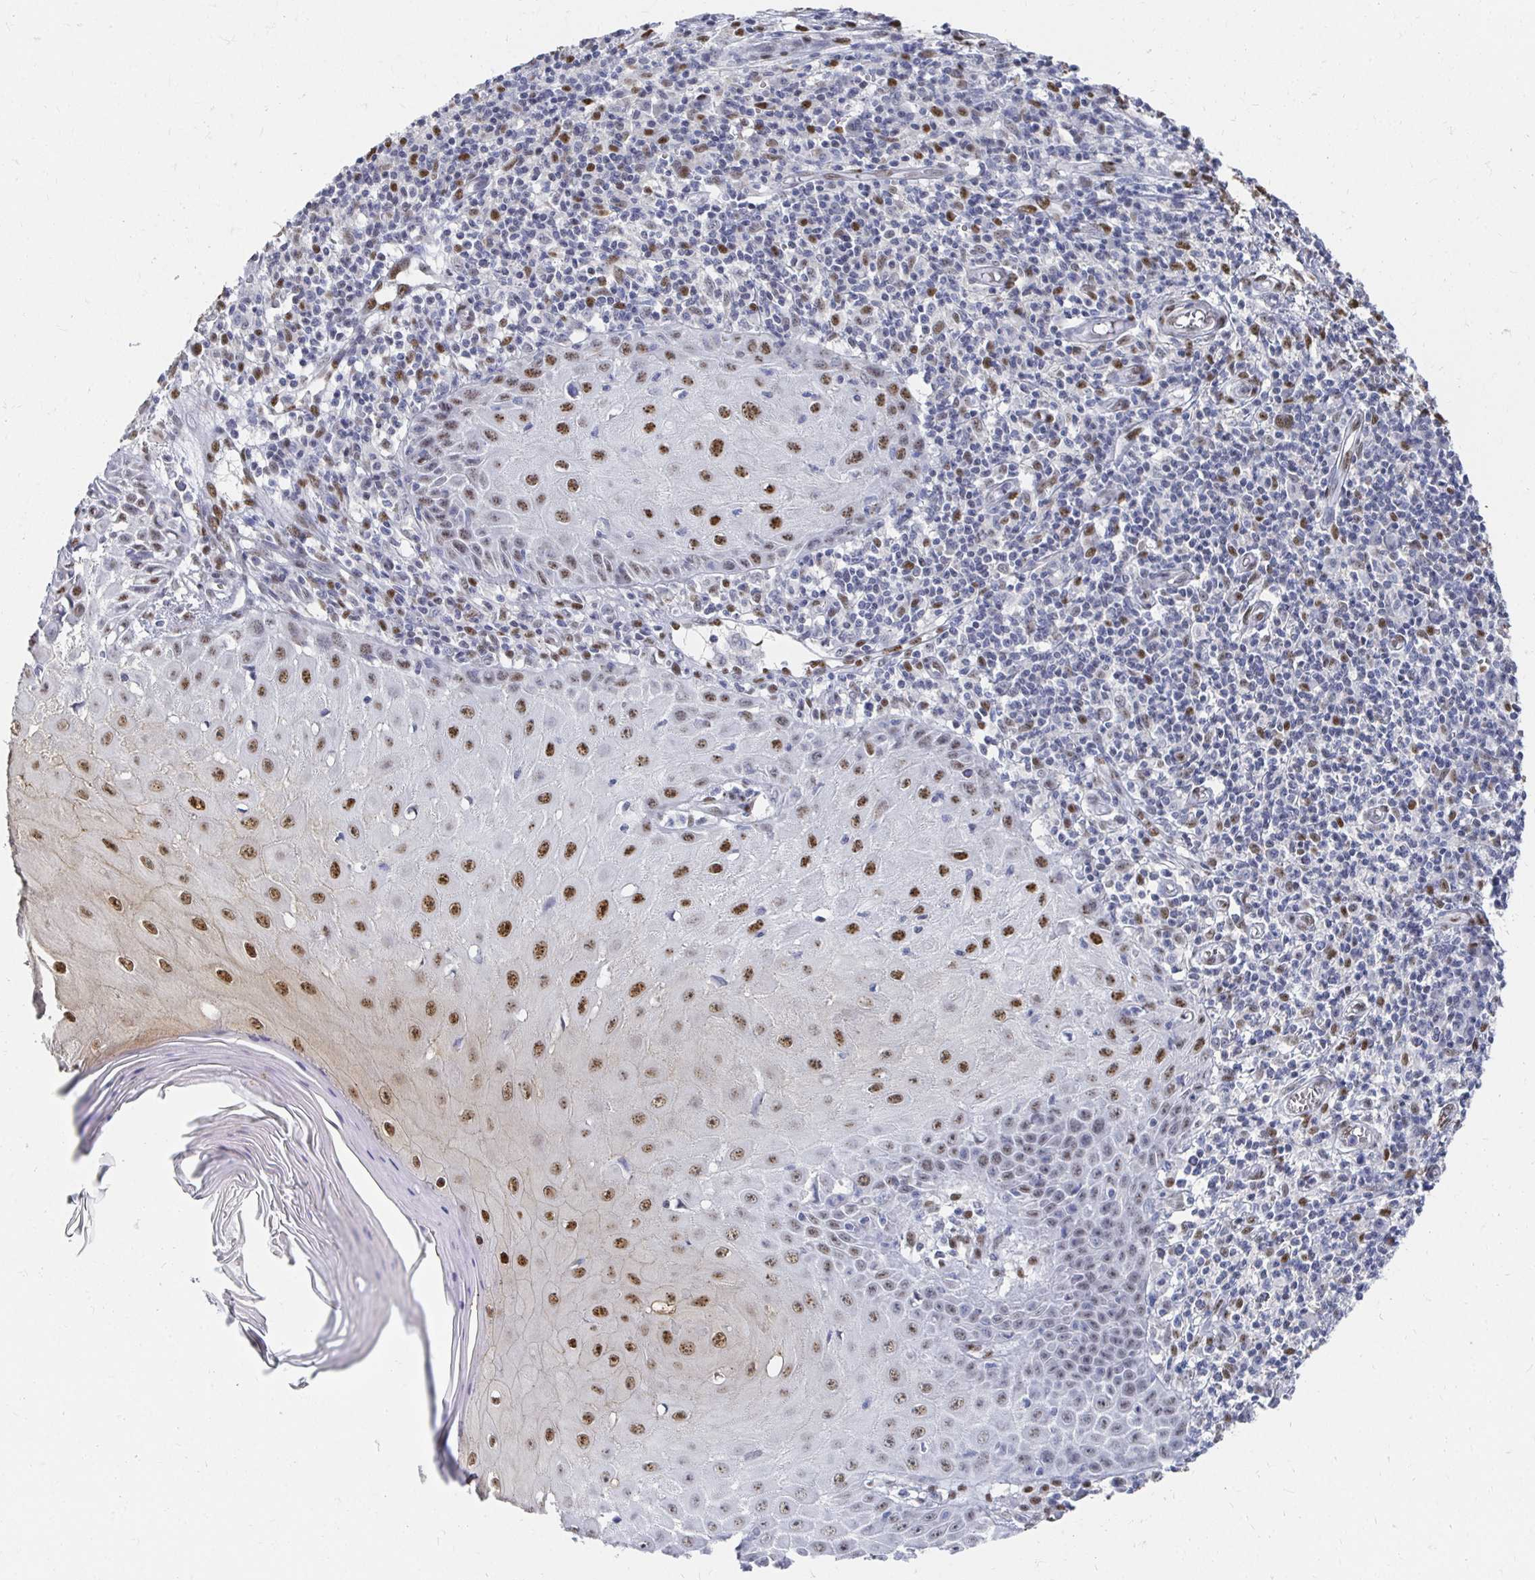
{"staining": {"intensity": "moderate", "quantity": ">75%", "location": "nuclear"}, "tissue": "skin cancer", "cell_type": "Tumor cells", "image_type": "cancer", "snomed": [{"axis": "morphology", "description": "Squamous cell carcinoma, NOS"}, {"axis": "topography", "description": "Skin"}], "caption": "Tumor cells display medium levels of moderate nuclear staining in about >75% of cells in skin cancer (squamous cell carcinoma).", "gene": "CLIC3", "patient": {"sex": "female", "age": 73}}